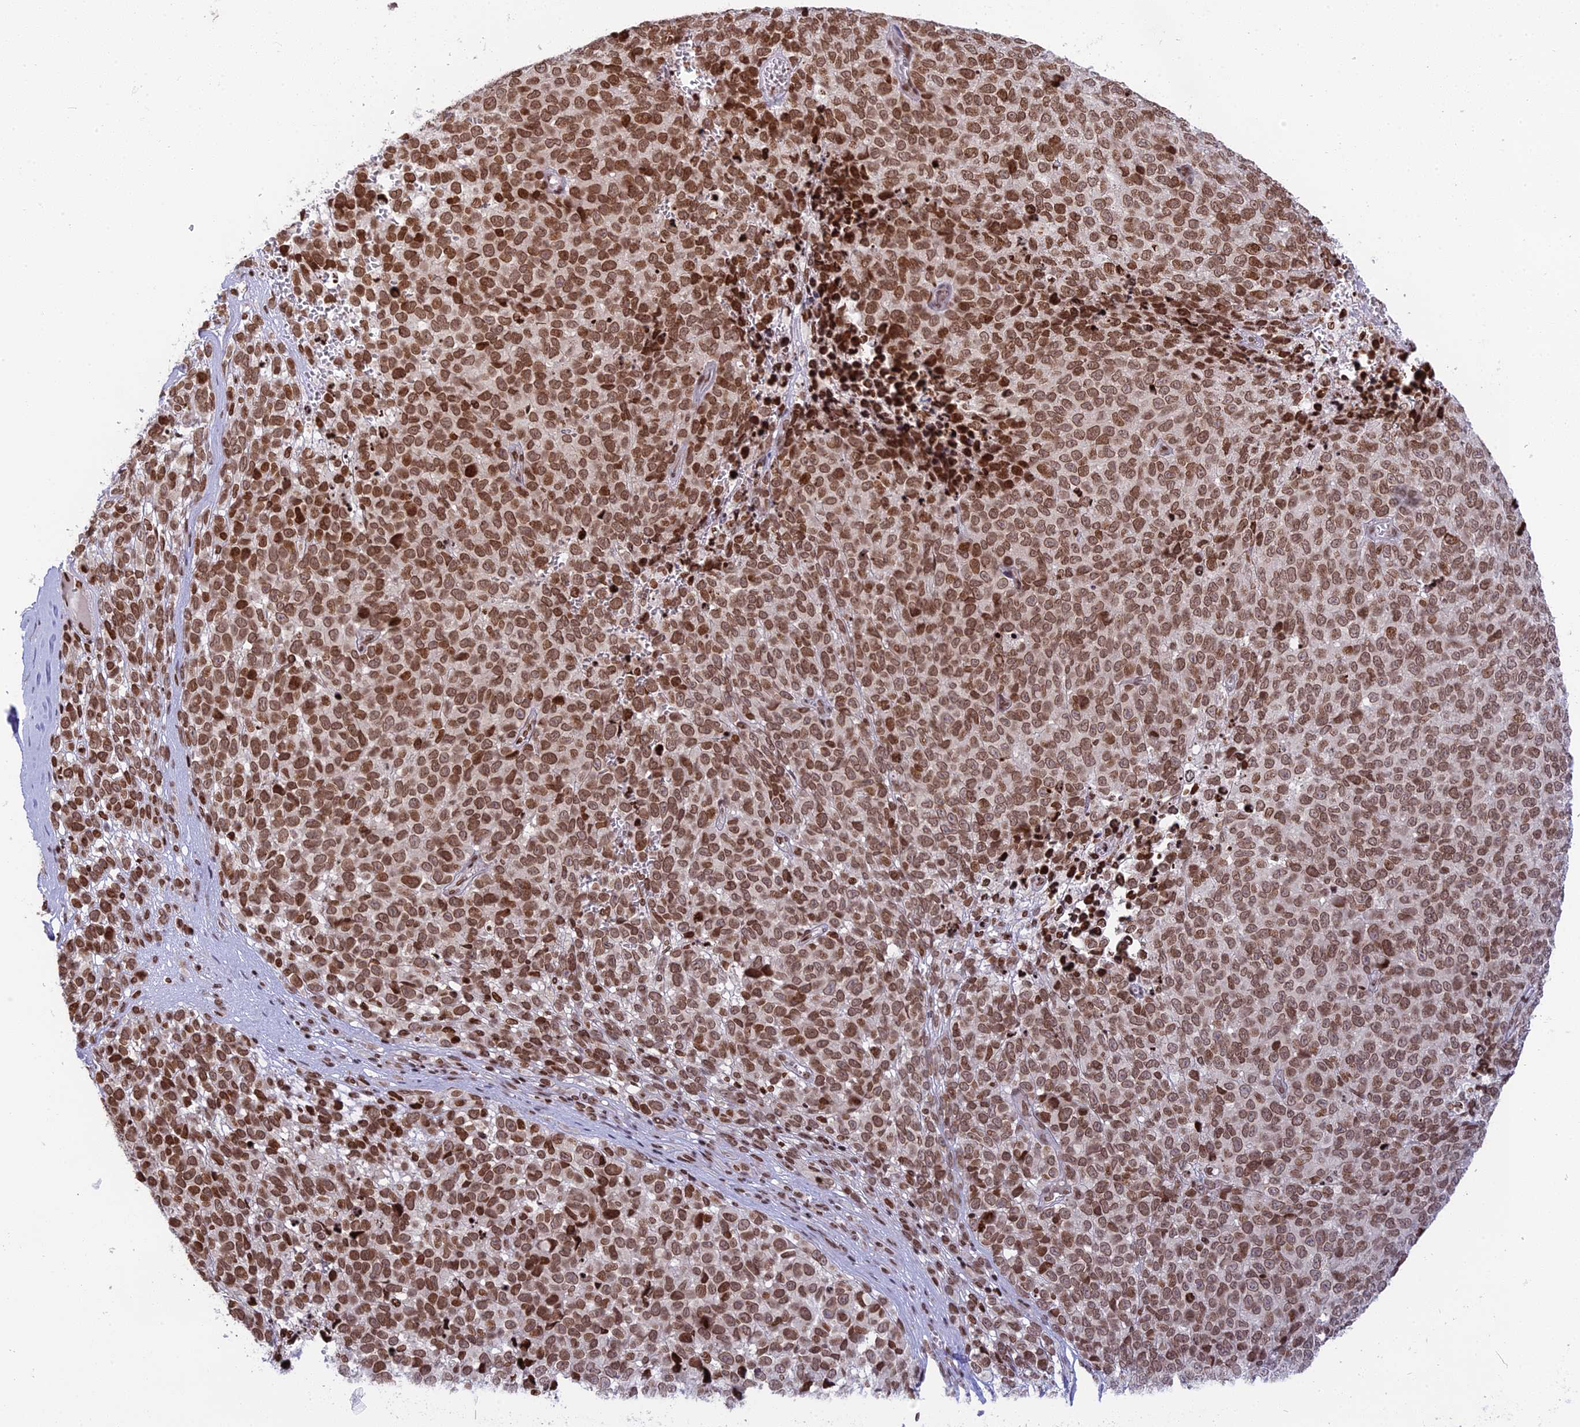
{"staining": {"intensity": "strong", "quantity": ">75%", "location": "nuclear"}, "tissue": "melanoma", "cell_type": "Tumor cells", "image_type": "cancer", "snomed": [{"axis": "morphology", "description": "Malignant melanoma, NOS"}, {"axis": "topography", "description": "Nose, NOS"}], "caption": "Melanoma stained for a protein (brown) displays strong nuclear positive staining in about >75% of tumor cells.", "gene": "TET2", "patient": {"sex": "female", "age": 48}}